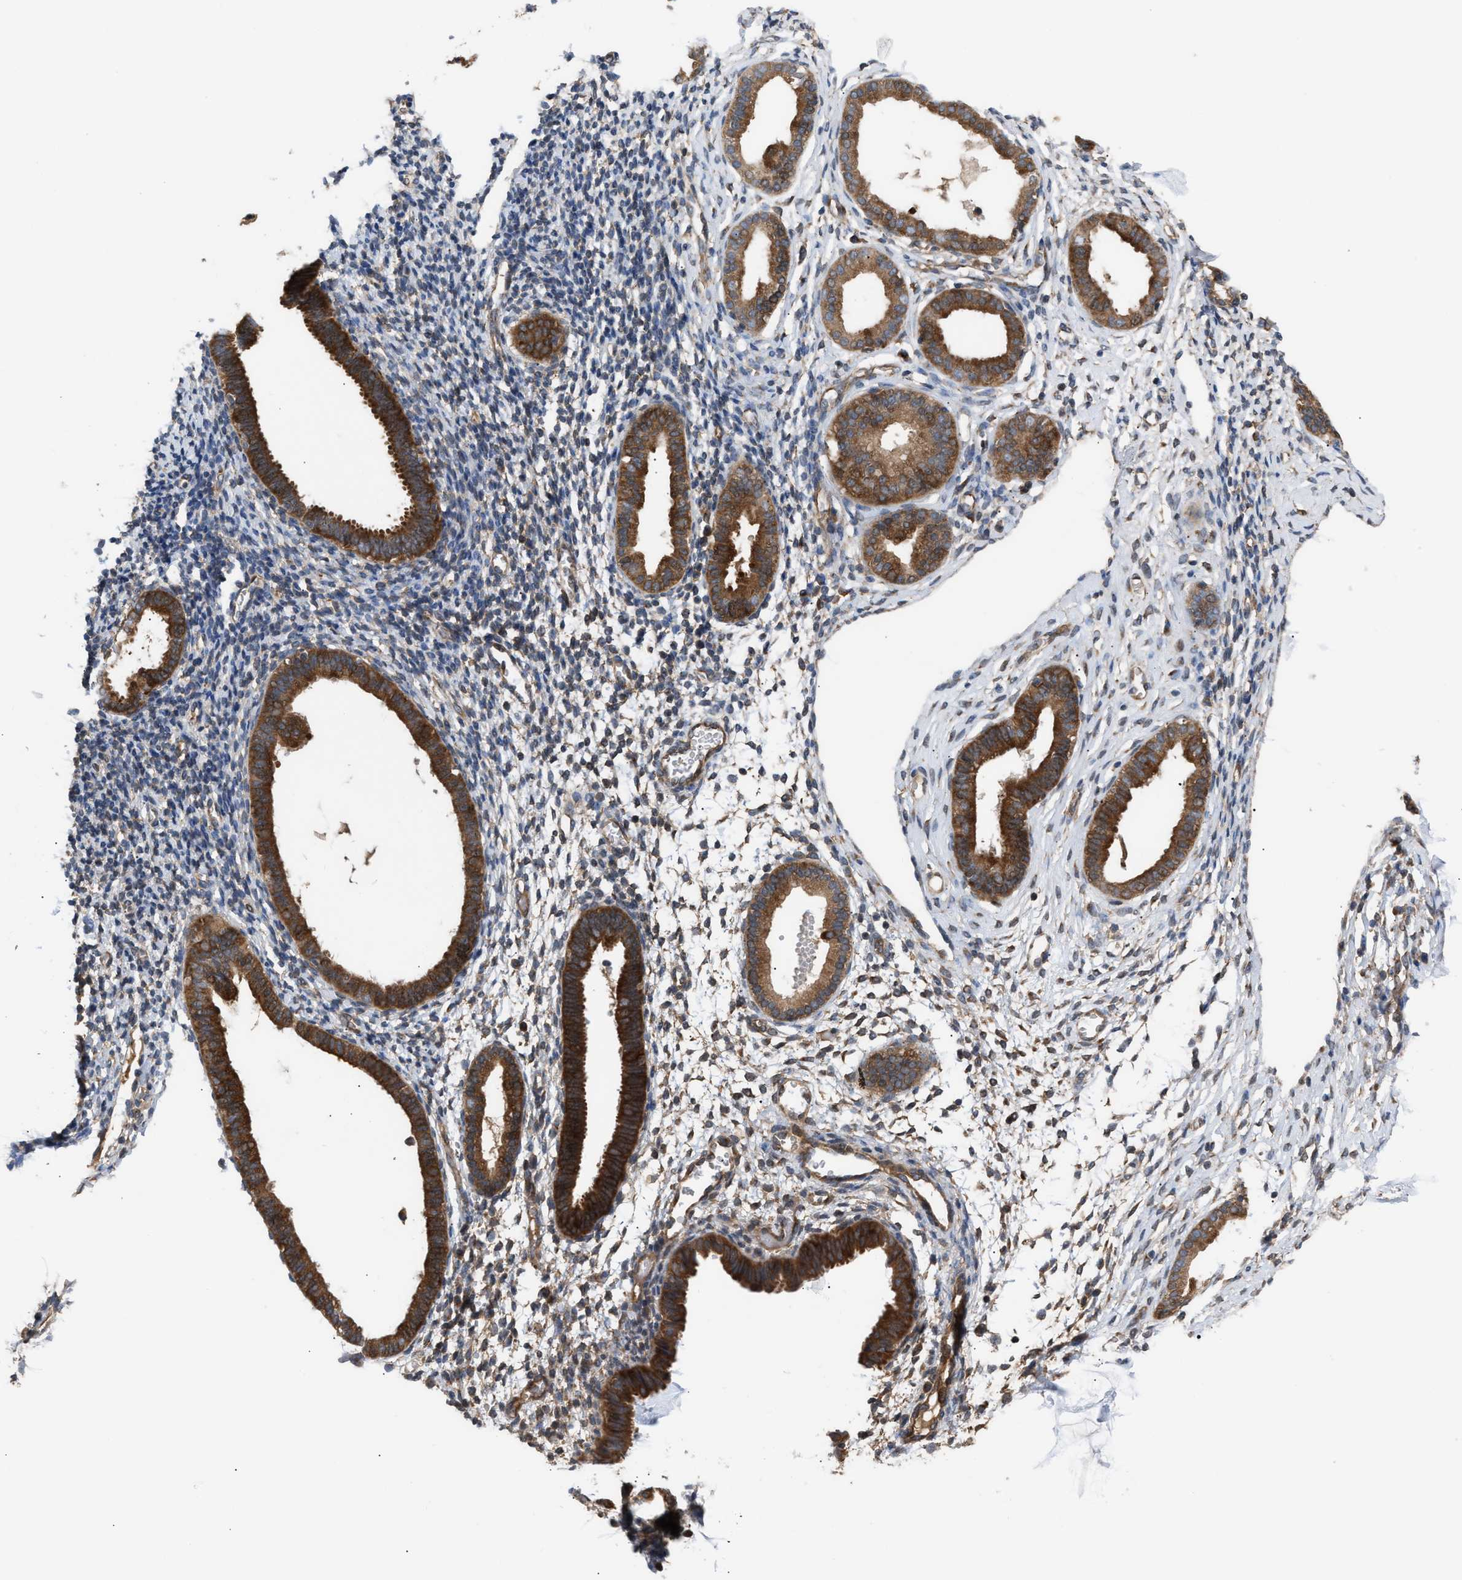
{"staining": {"intensity": "moderate", "quantity": "25%-75%", "location": "cytoplasmic/membranous"}, "tissue": "endometrium", "cell_type": "Cells in endometrial stroma", "image_type": "normal", "snomed": [{"axis": "morphology", "description": "Normal tissue, NOS"}, {"axis": "topography", "description": "Endometrium"}], "caption": "There is medium levels of moderate cytoplasmic/membranous positivity in cells in endometrial stroma of unremarkable endometrium, as demonstrated by immunohistochemical staining (brown color).", "gene": "LAPTM4B", "patient": {"sex": "female", "age": 61}}